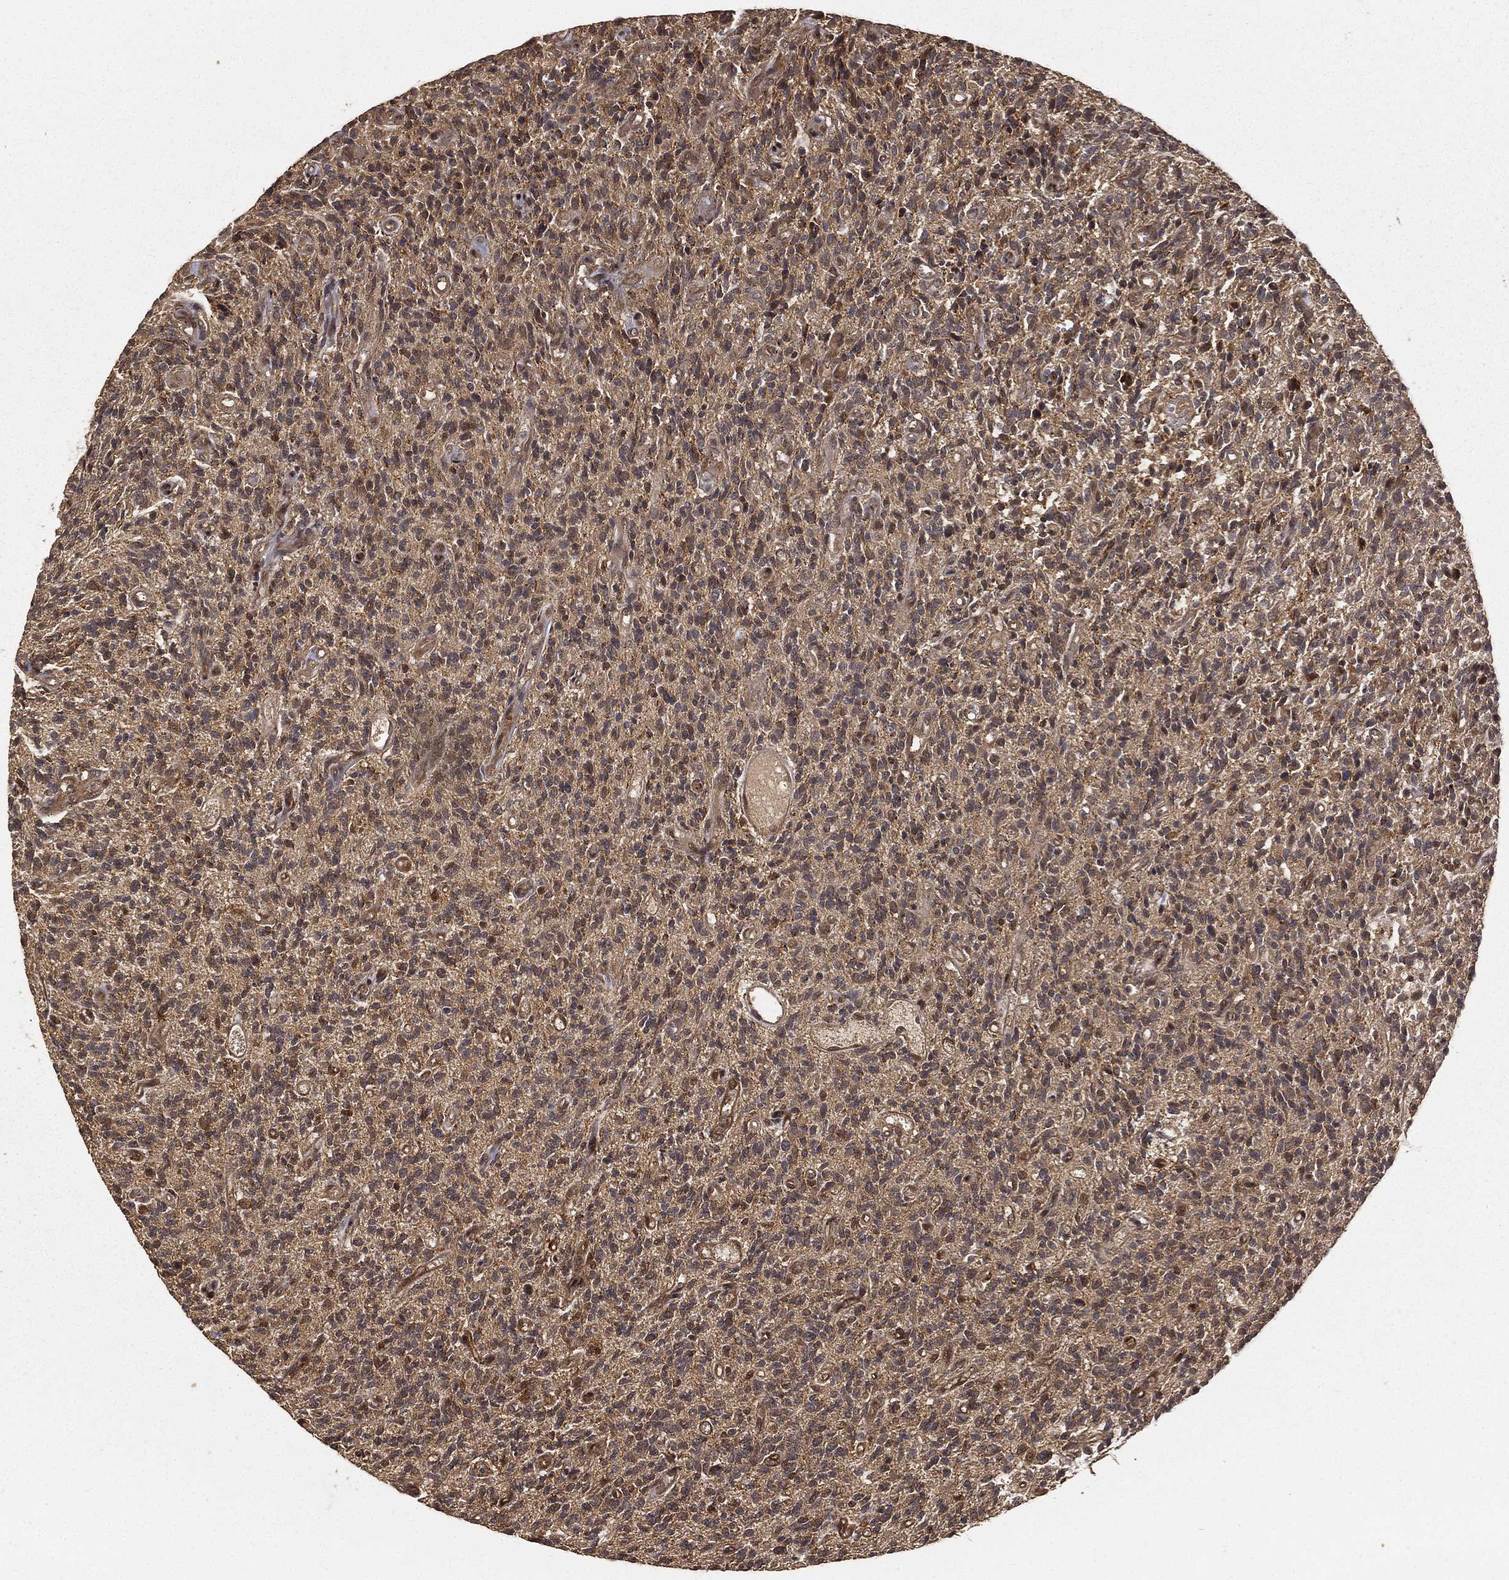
{"staining": {"intensity": "strong", "quantity": "25%-75%", "location": "cytoplasmic/membranous,nuclear"}, "tissue": "glioma", "cell_type": "Tumor cells", "image_type": "cancer", "snomed": [{"axis": "morphology", "description": "Glioma, malignant, High grade"}, {"axis": "topography", "description": "Brain"}], "caption": "Protein expression by IHC demonstrates strong cytoplasmic/membranous and nuclear staining in approximately 25%-75% of tumor cells in glioma.", "gene": "MAPK1", "patient": {"sex": "male", "age": 64}}